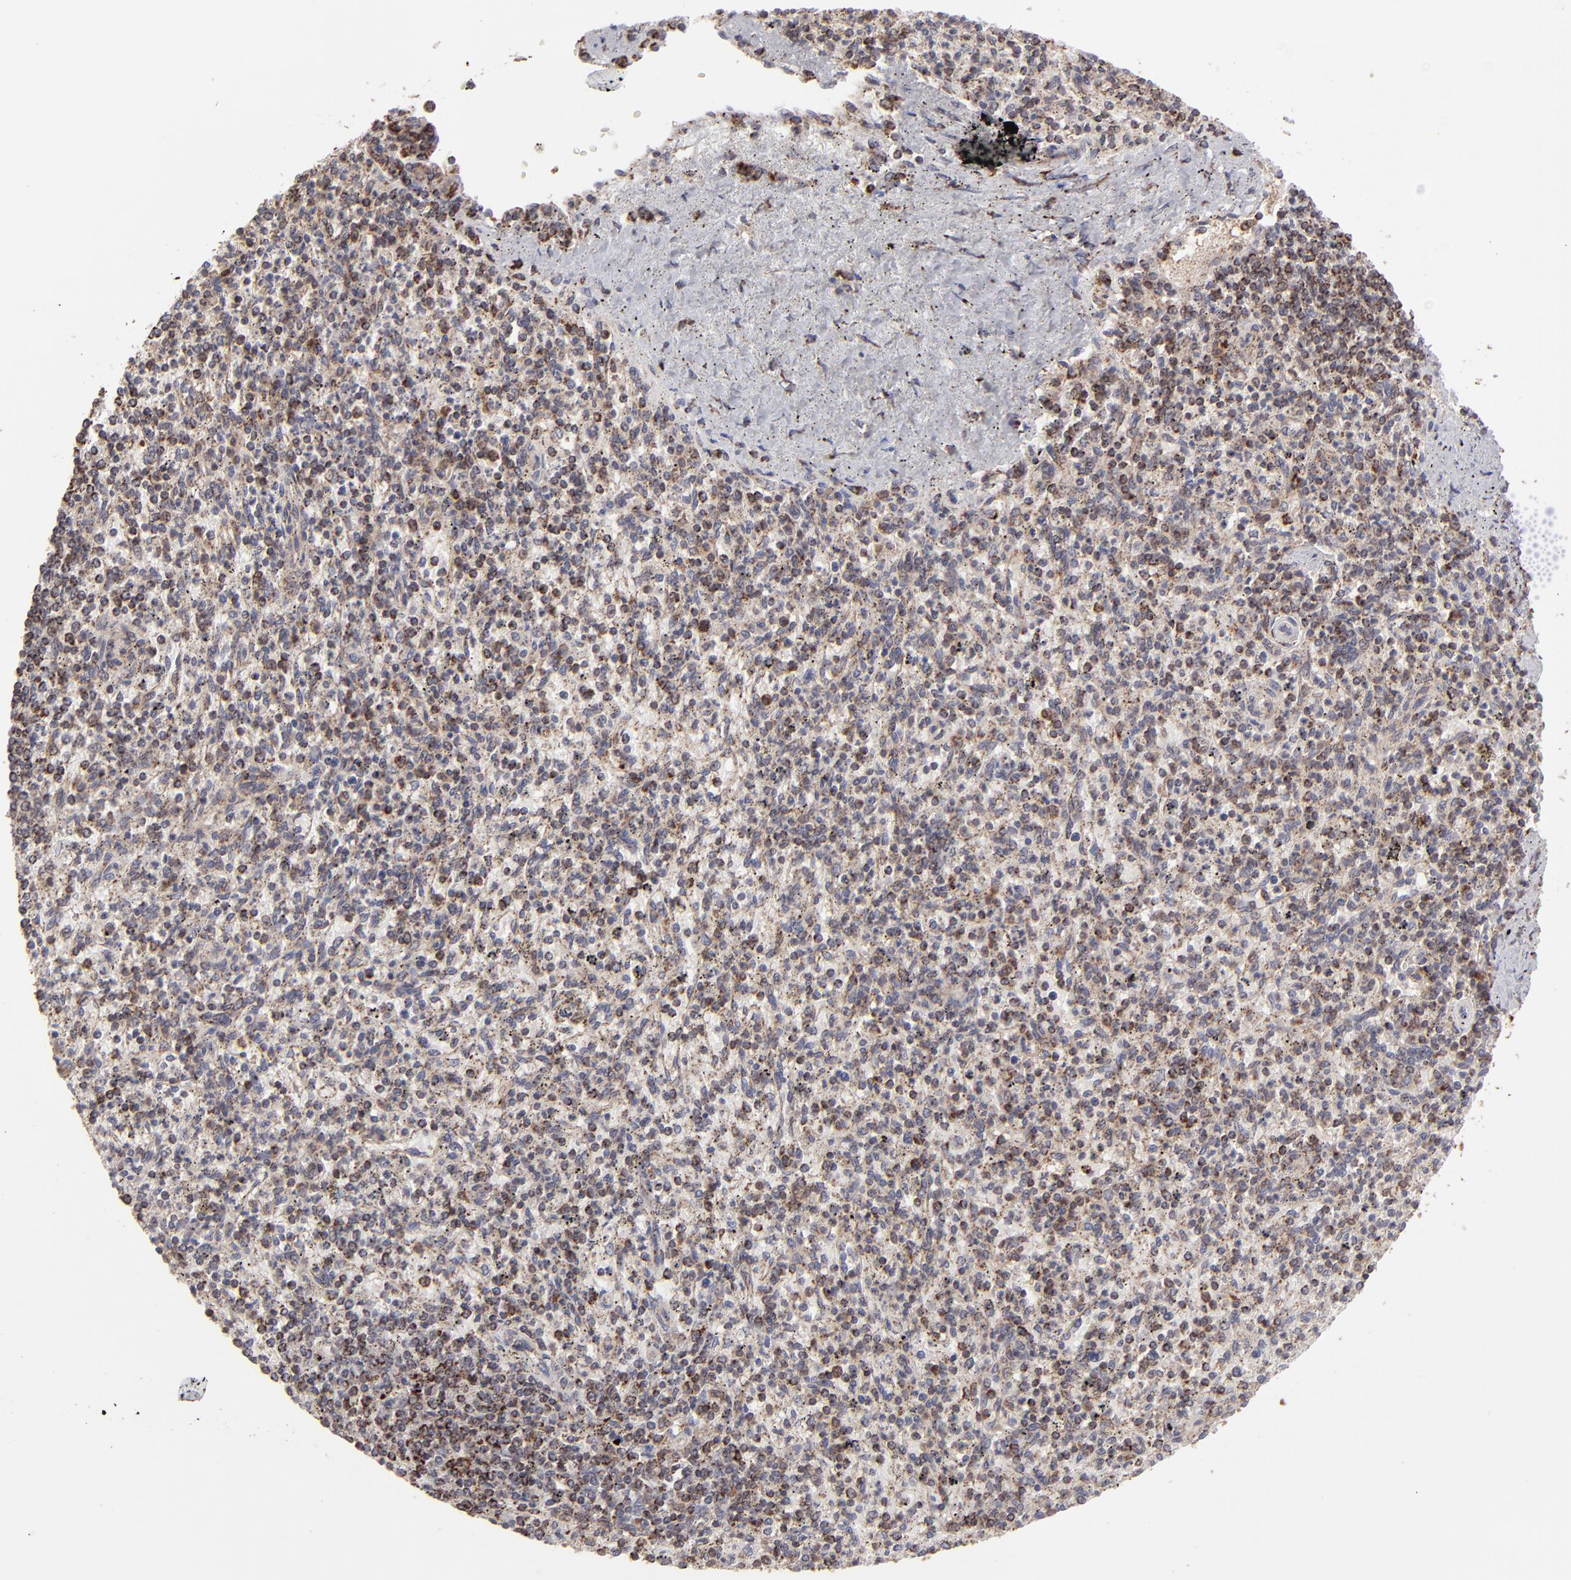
{"staining": {"intensity": "moderate", "quantity": "25%-75%", "location": "cytoplasmic/membranous"}, "tissue": "spleen", "cell_type": "Cells in red pulp", "image_type": "normal", "snomed": [{"axis": "morphology", "description": "Normal tissue, NOS"}, {"axis": "topography", "description": "Spleen"}], "caption": "High-power microscopy captured an IHC histopathology image of benign spleen, revealing moderate cytoplasmic/membranous positivity in about 25%-75% of cells in red pulp. Using DAB (brown) and hematoxylin (blue) stains, captured at high magnification using brightfield microscopy.", "gene": "SLC15A1", "patient": {"sex": "male", "age": 72}}